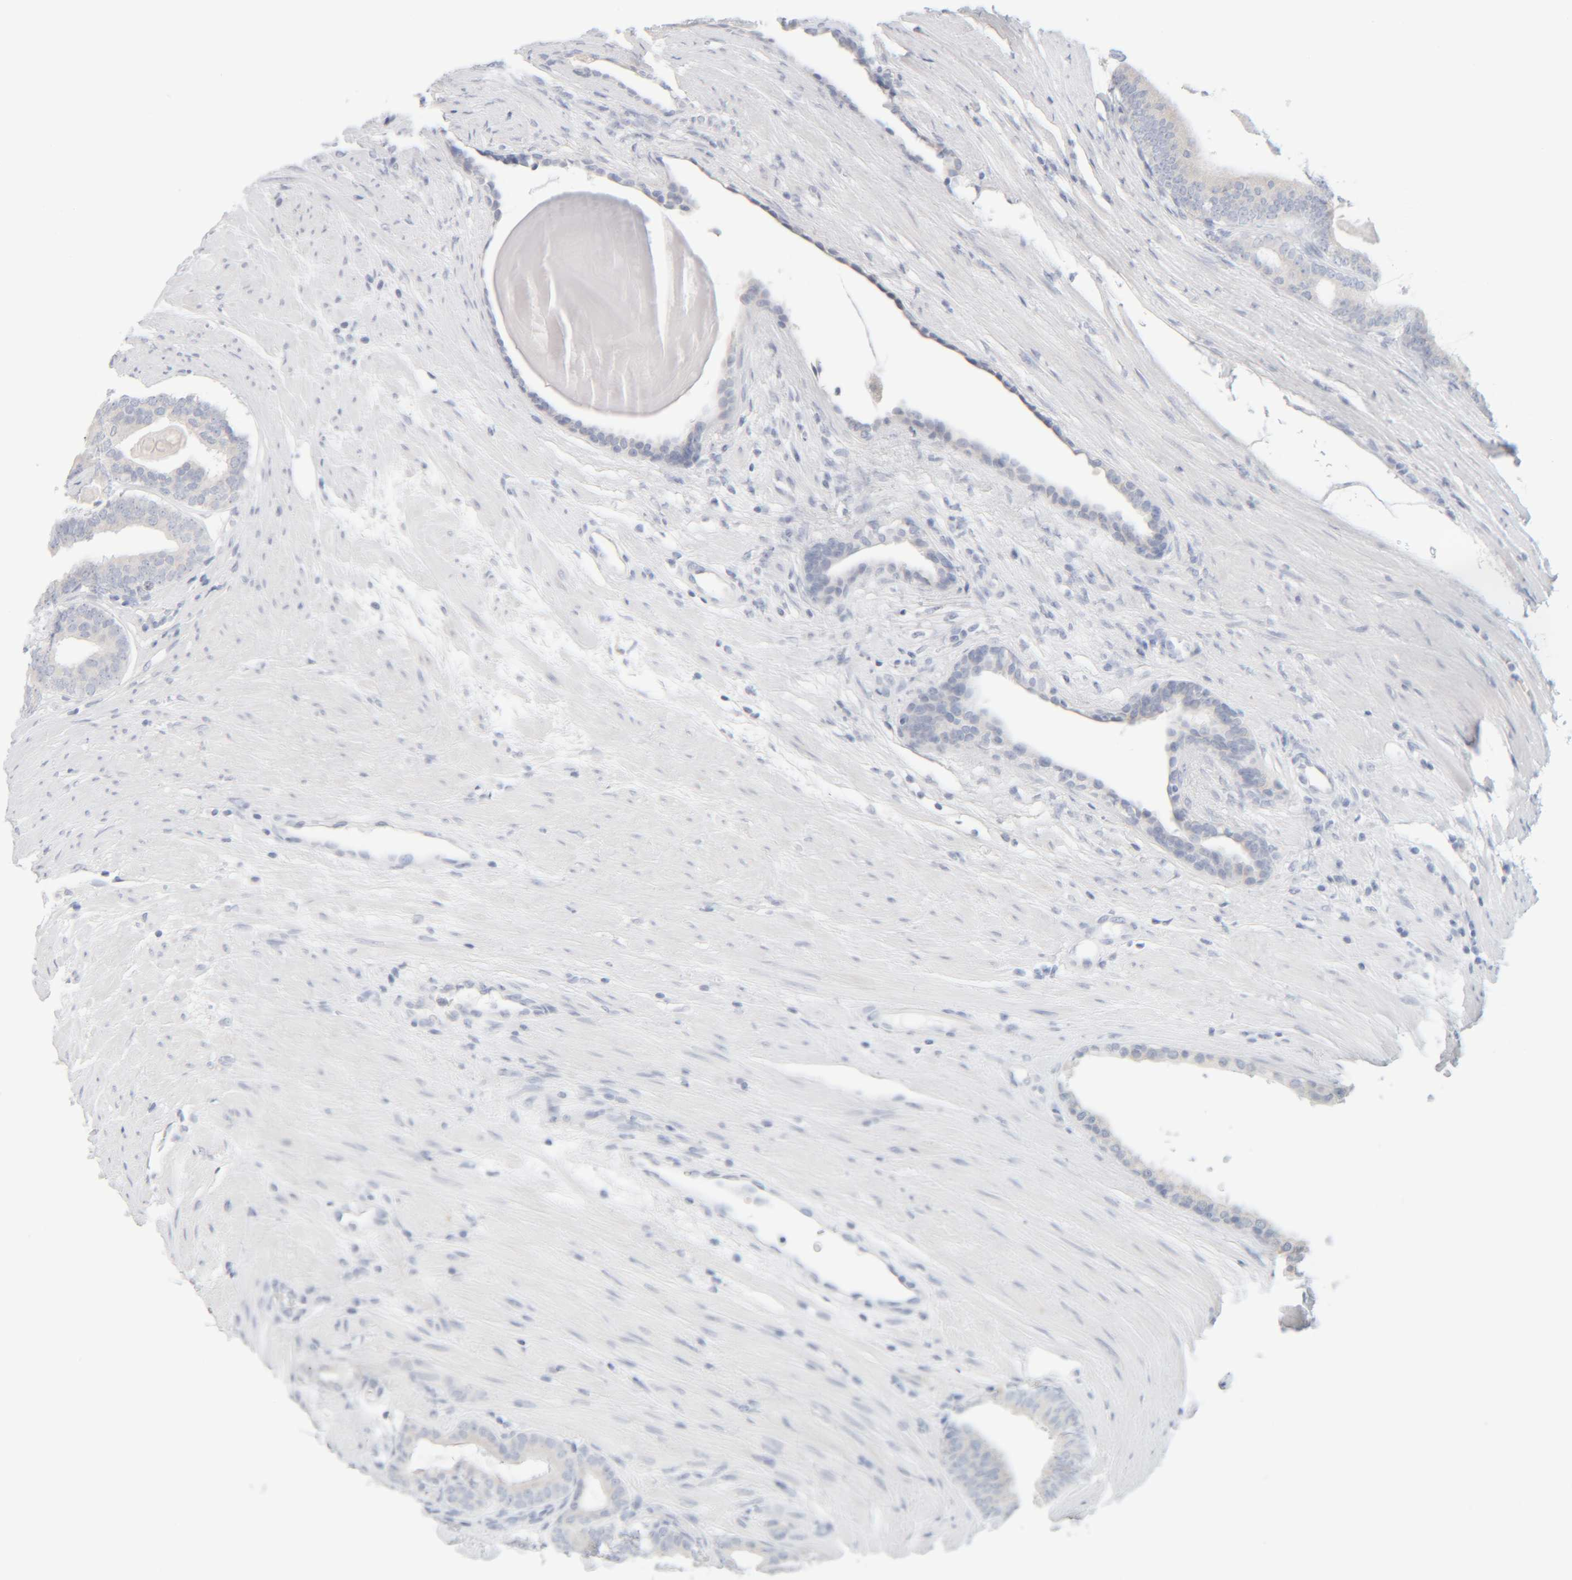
{"staining": {"intensity": "negative", "quantity": "none", "location": "none"}, "tissue": "prostate cancer", "cell_type": "Tumor cells", "image_type": "cancer", "snomed": [{"axis": "morphology", "description": "Adenocarcinoma, High grade"}, {"axis": "topography", "description": "Prostate"}], "caption": "Protein analysis of prostate cancer demonstrates no significant positivity in tumor cells. (DAB (3,3'-diaminobenzidine) IHC, high magnification).", "gene": "RIDA", "patient": {"sex": "male", "age": 60}}